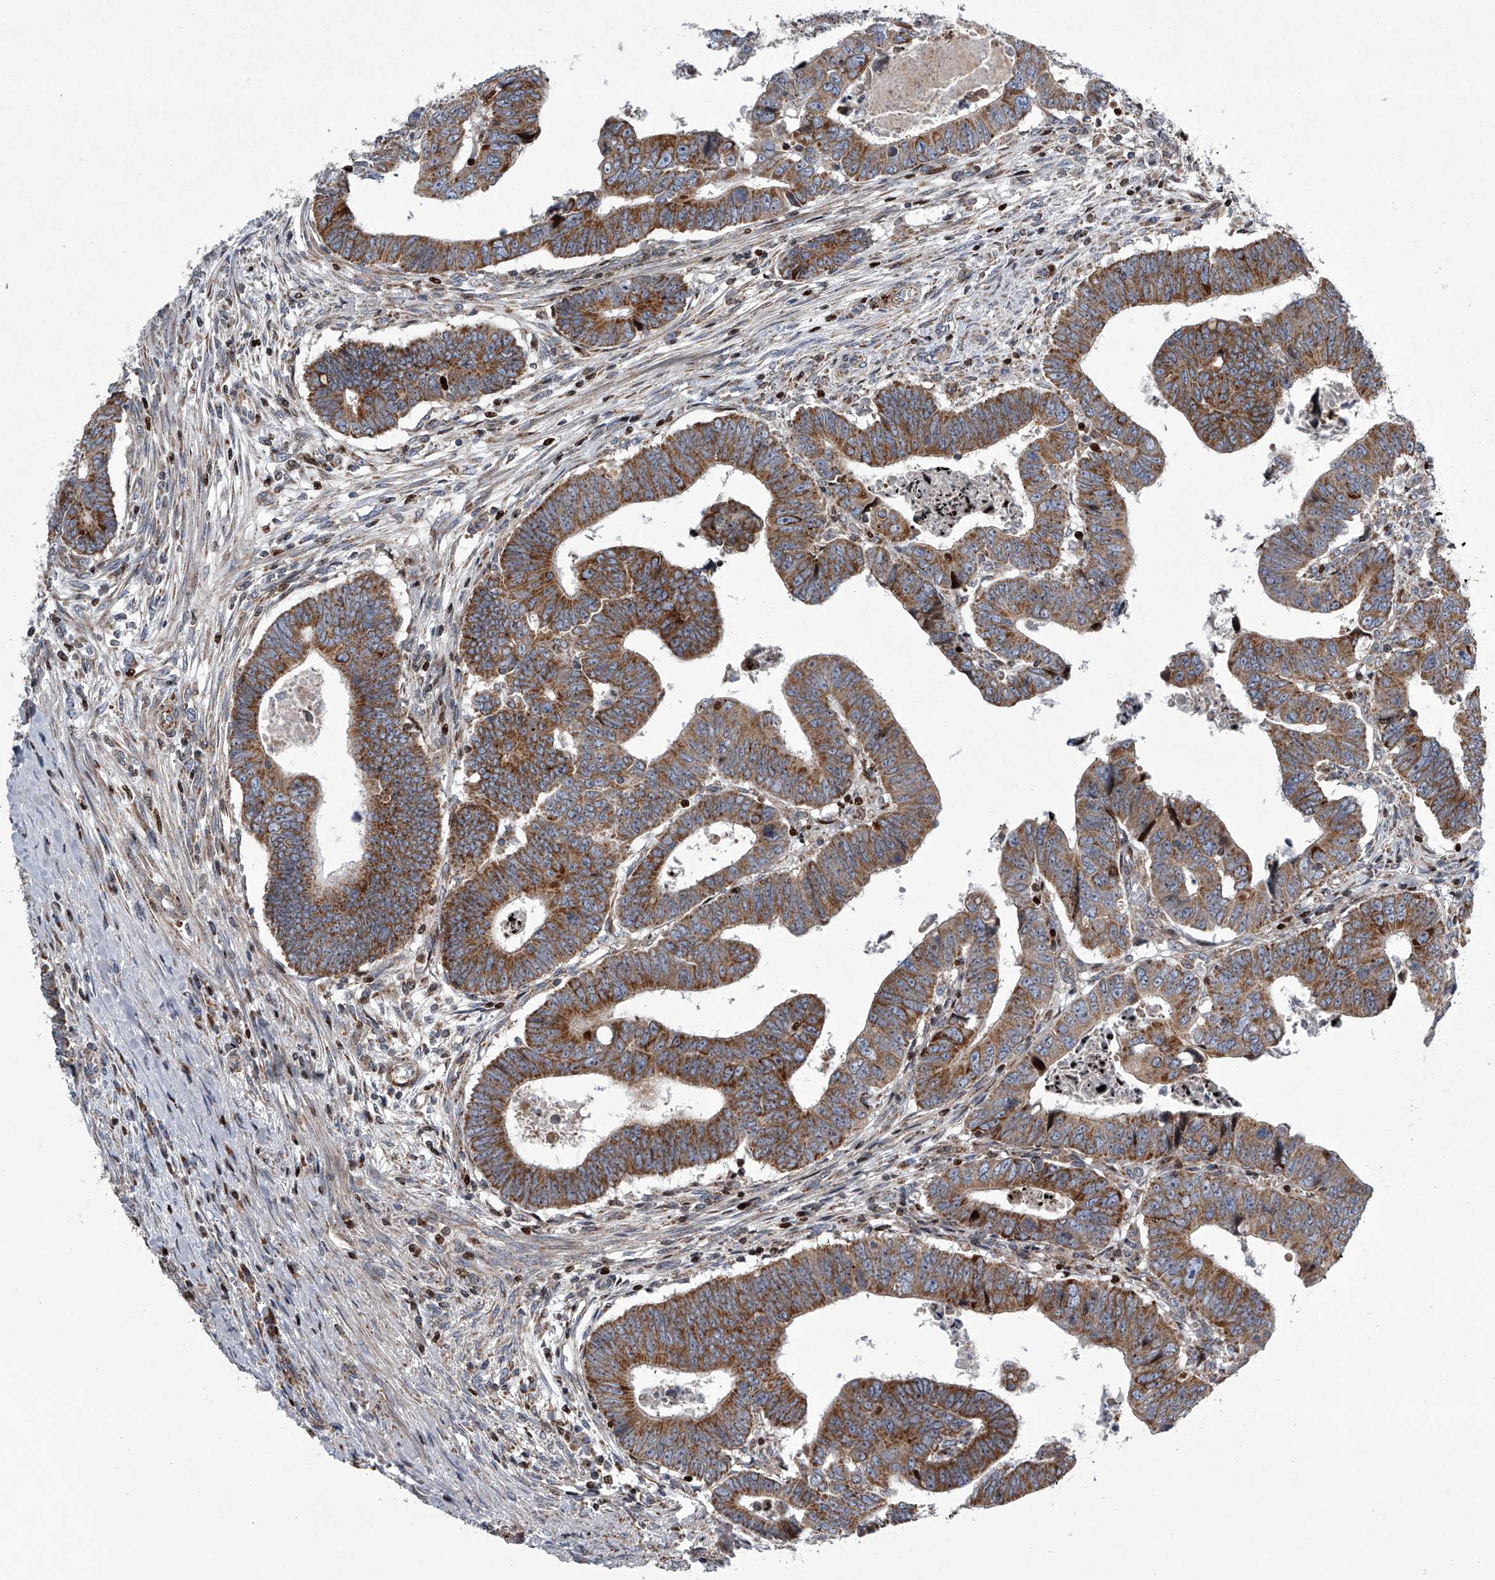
{"staining": {"intensity": "moderate", "quantity": ">75%", "location": "cytoplasmic/membranous"}, "tissue": "colorectal cancer", "cell_type": "Tumor cells", "image_type": "cancer", "snomed": [{"axis": "morphology", "description": "Normal tissue, NOS"}, {"axis": "morphology", "description": "Adenocarcinoma, NOS"}, {"axis": "topography", "description": "Rectum"}], "caption": "This histopathology image exhibits immunohistochemistry (IHC) staining of colorectal cancer (adenocarcinoma), with medium moderate cytoplasmic/membranous staining in about >75% of tumor cells.", "gene": "STRADA", "patient": {"sex": "female", "age": 65}}